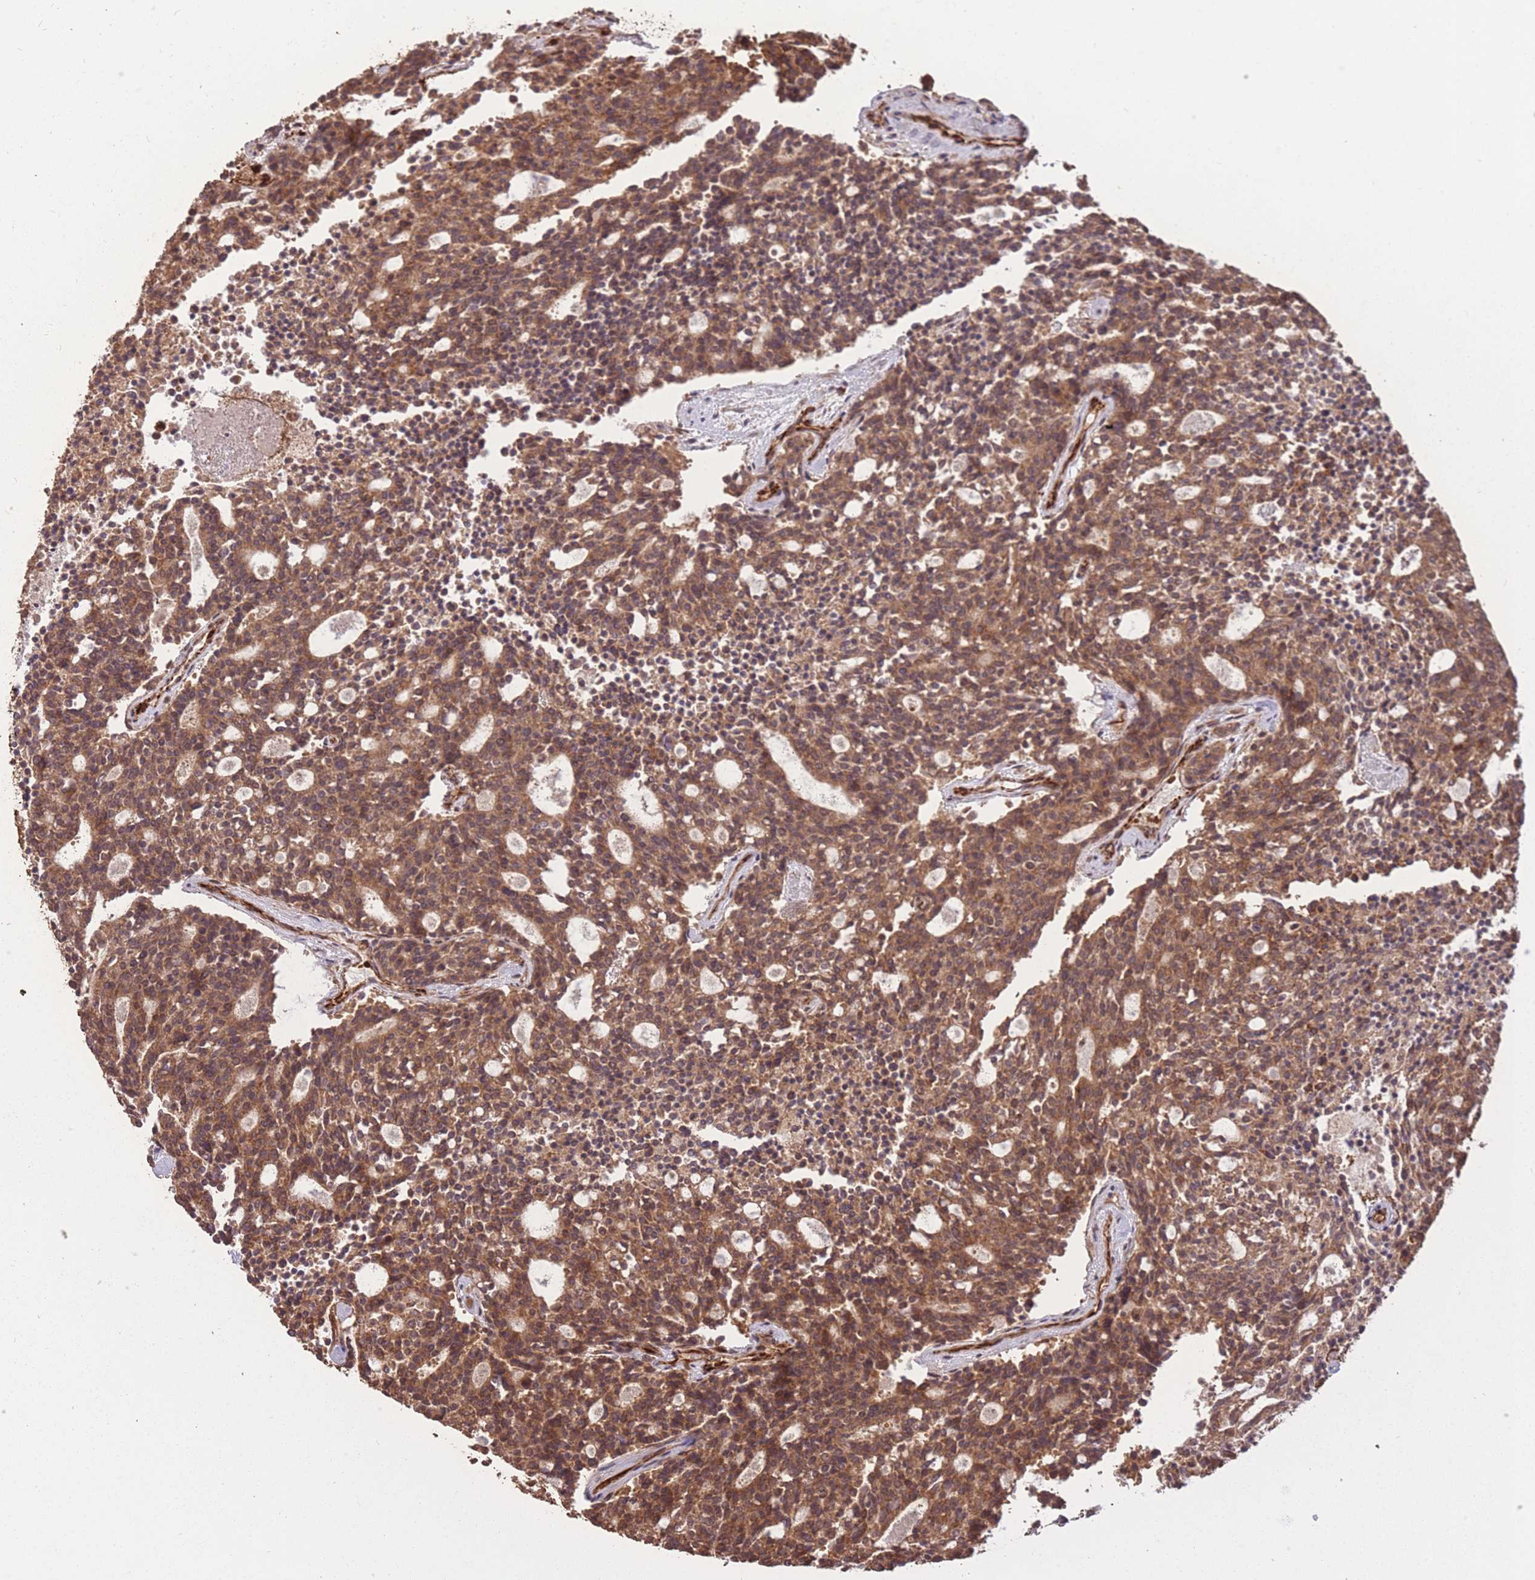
{"staining": {"intensity": "moderate", "quantity": ">75%", "location": "cytoplasmic/membranous"}, "tissue": "carcinoid", "cell_type": "Tumor cells", "image_type": "cancer", "snomed": [{"axis": "morphology", "description": "Carcinoid, malignant, NOS"}, {"axis": "topography", "description": "Pancreas"}], "caption": "Tumor cells exhibit medium levels of moderate cytoplasmic/membranous expression in approximately >75% of cells in human carcinoid (malignant). (Stains: DAB (3,3'-diaminobenzidine) in brown, nuclei in blue, Microscopy: brightfield microscopy at high magnification).", "gene": "ERBB3", "patient": {"sex": "female", "age": 54}}